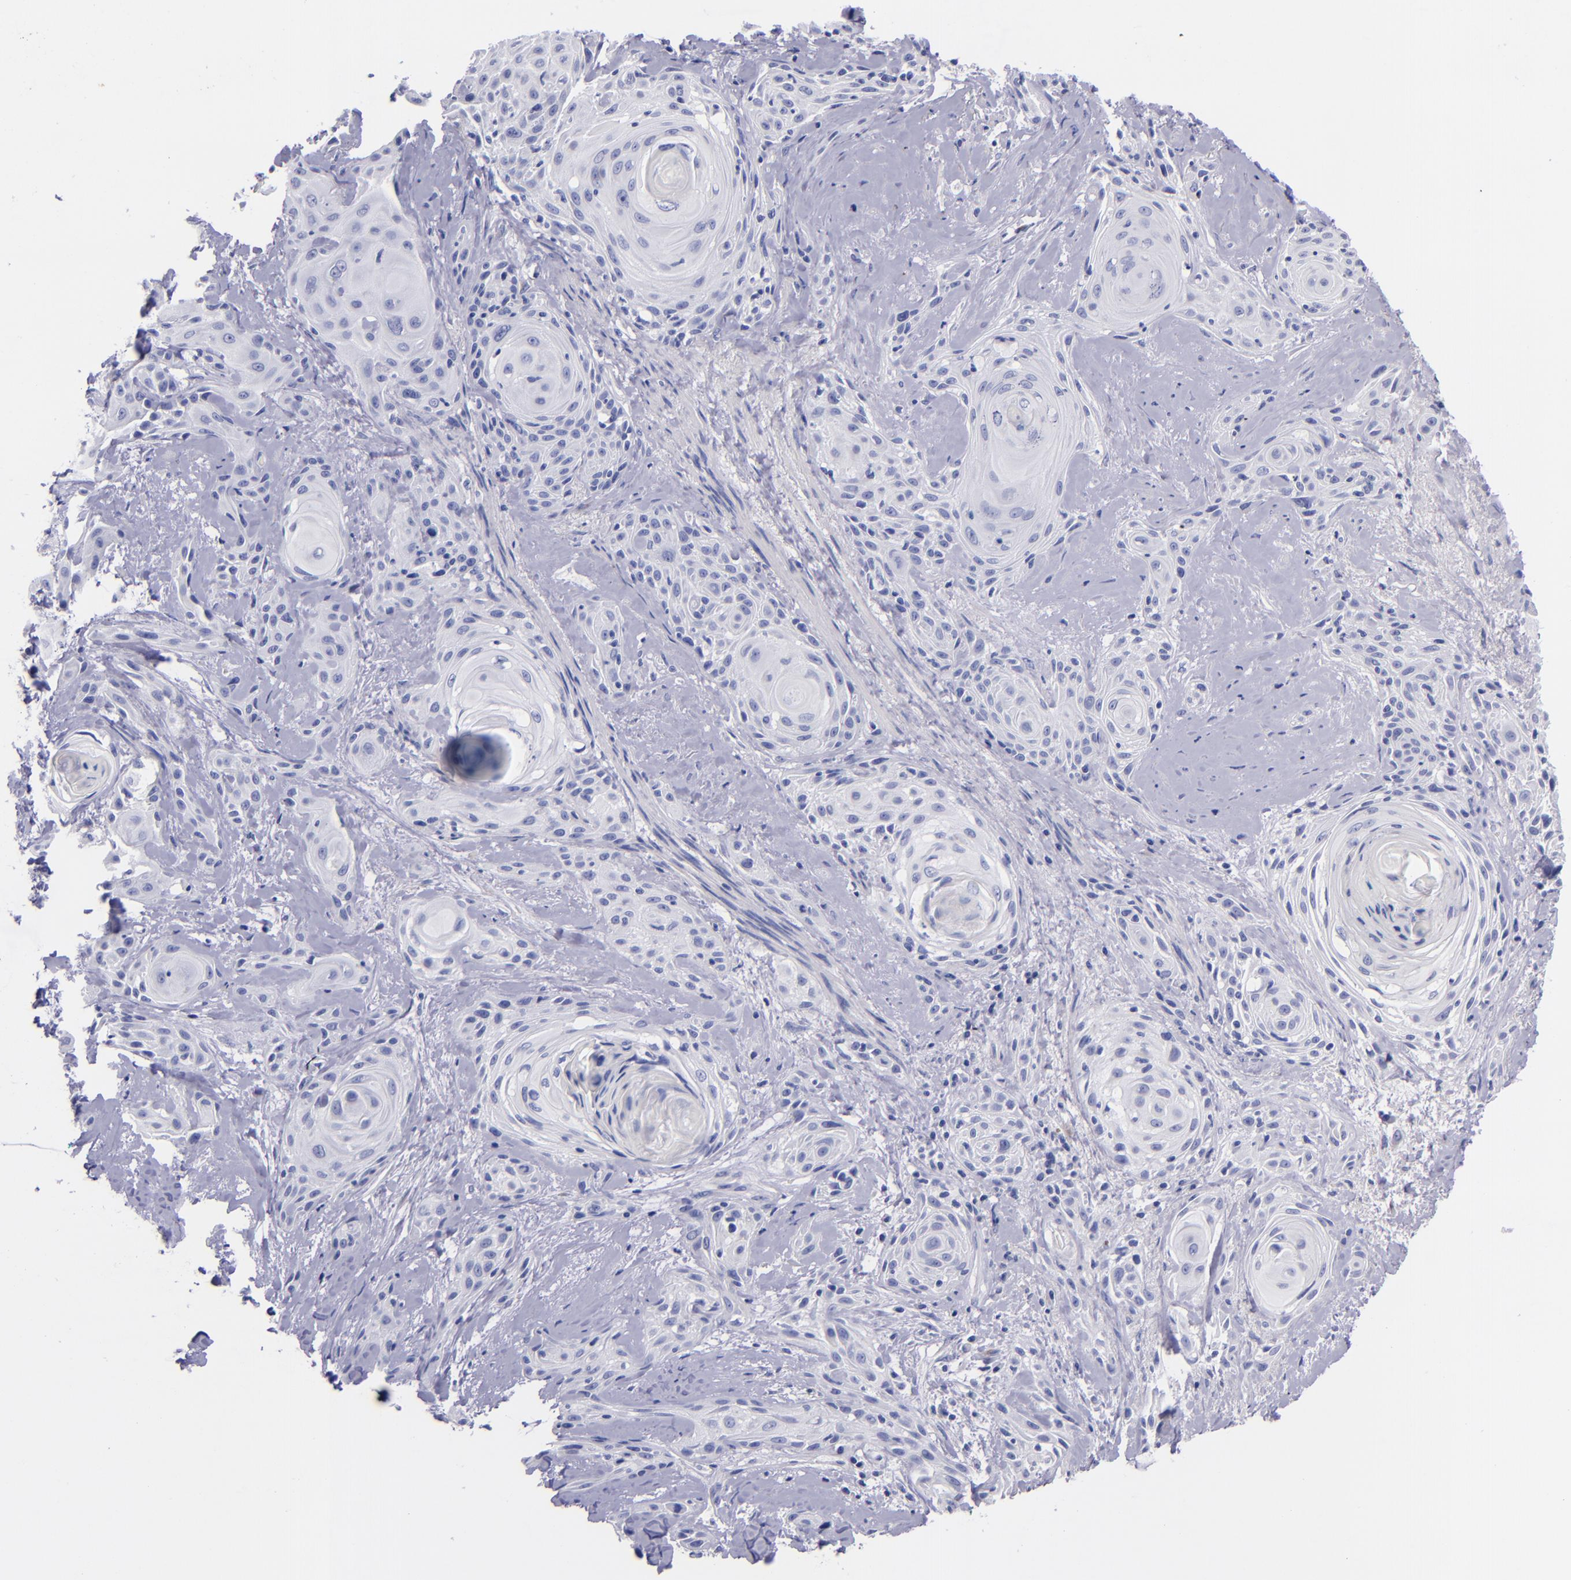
{"staining": {"intensity": "negative", "quantity": "none", "location": "none"}, "tissue": "skin cancer", "cell_type": "Tumor cells", "image_type": "cancer", "snomed": [{"axis": "morphology", "description": "Squamous cell carcinoma, NOS"}, {"axis": "topography", "description": "Skin"}, {"axis": "topography", "description": "Anal"}], "caption": "Protein analysis of skin cancer (squamous cell carcinoma) demonstrates no significant expression in tumor cells.", "gene": "SV2A", "patient": {"sex": "male", "age": 64}}